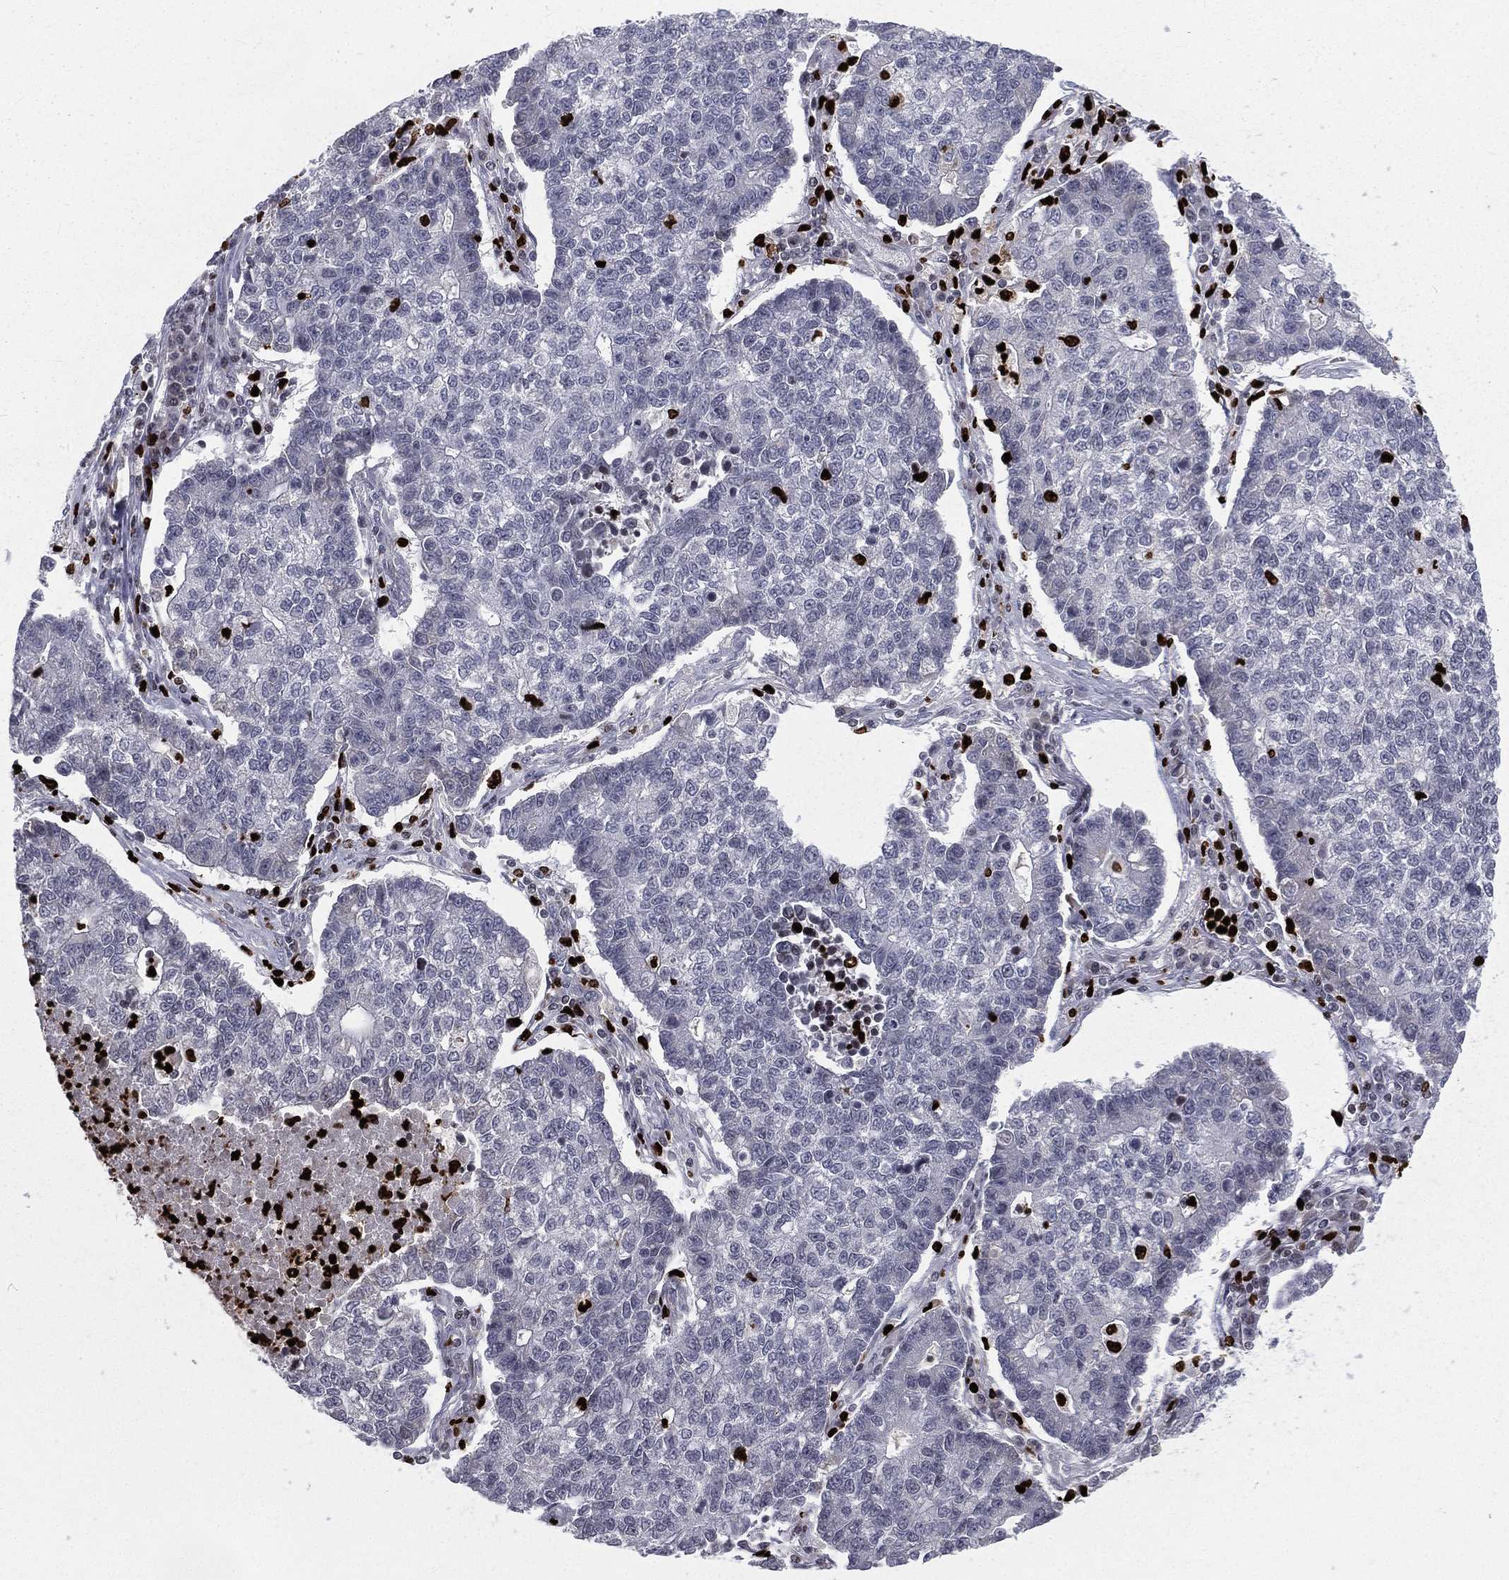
{"staining": {"intensity": "negative", "quantity": "none", "location": "none"}, "tissue": "lung cancer", "cell_type": "Tumor cells", "image_type": "cancer", "snomed": [{"axis": "morphology", "description": "Adenocarcinoma, NOS"}, {"axis": "topography", "description": "Lung"}], "caption": "Immunohistochemistry (IHC) histopathology image of human lung cancer (adenocarcinoma) stained for a protein (brown), which displays no positivity in tumor cells. (DAB (3,3'-diaminobenzidine) immunohistochemistry (IHC) with hematoxylin counter stain).", "gene": "MNDA", "patient": {"sex": "male", "age": 57}}